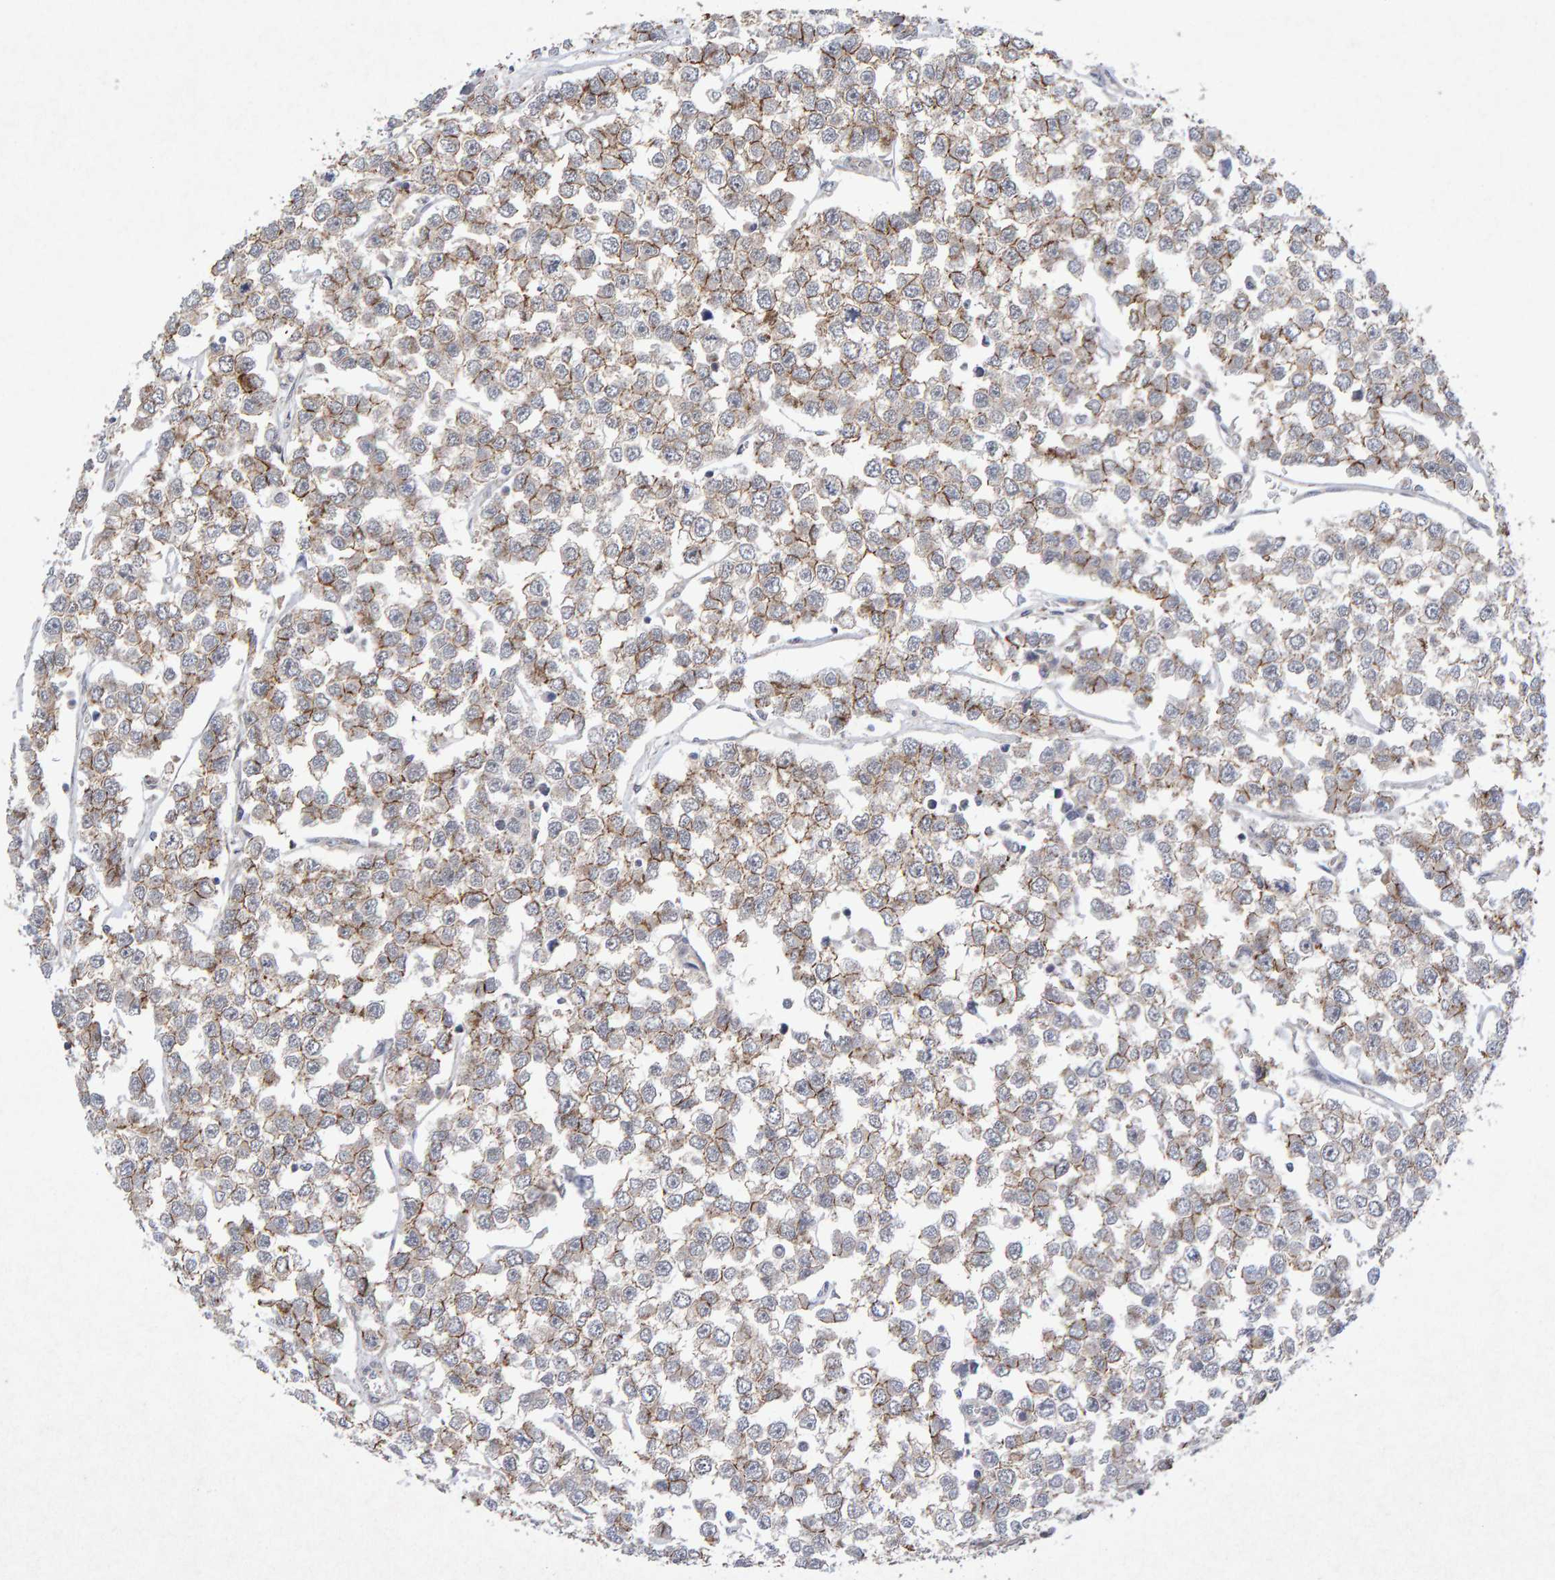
{"staining": {"intensity": "moderate", "quantity": ">75%", "location": "cytoplasmic/membranous"}, "tissue": "testis cancer", "cell_type": "Tumor cells", "image_type": "cancer", "snomed": [{"axis": "morphology", "description": "Seminoma, NOS"}, {"axis": "morphology", "description": "Carcinoma, Embryonal, NOS"}, {"axis": "topography", "description": "Testis"}], "caption": "Moderate cytoplasmic/membranous positivity is appreciated in approximately >75% of tumor cells in testis cancer (seminoma). (brown staining indicates protein expression, while blue staining denotes nuclei).", "gene": "CDH2", "patient": {"sex": "male", "age": 52}}